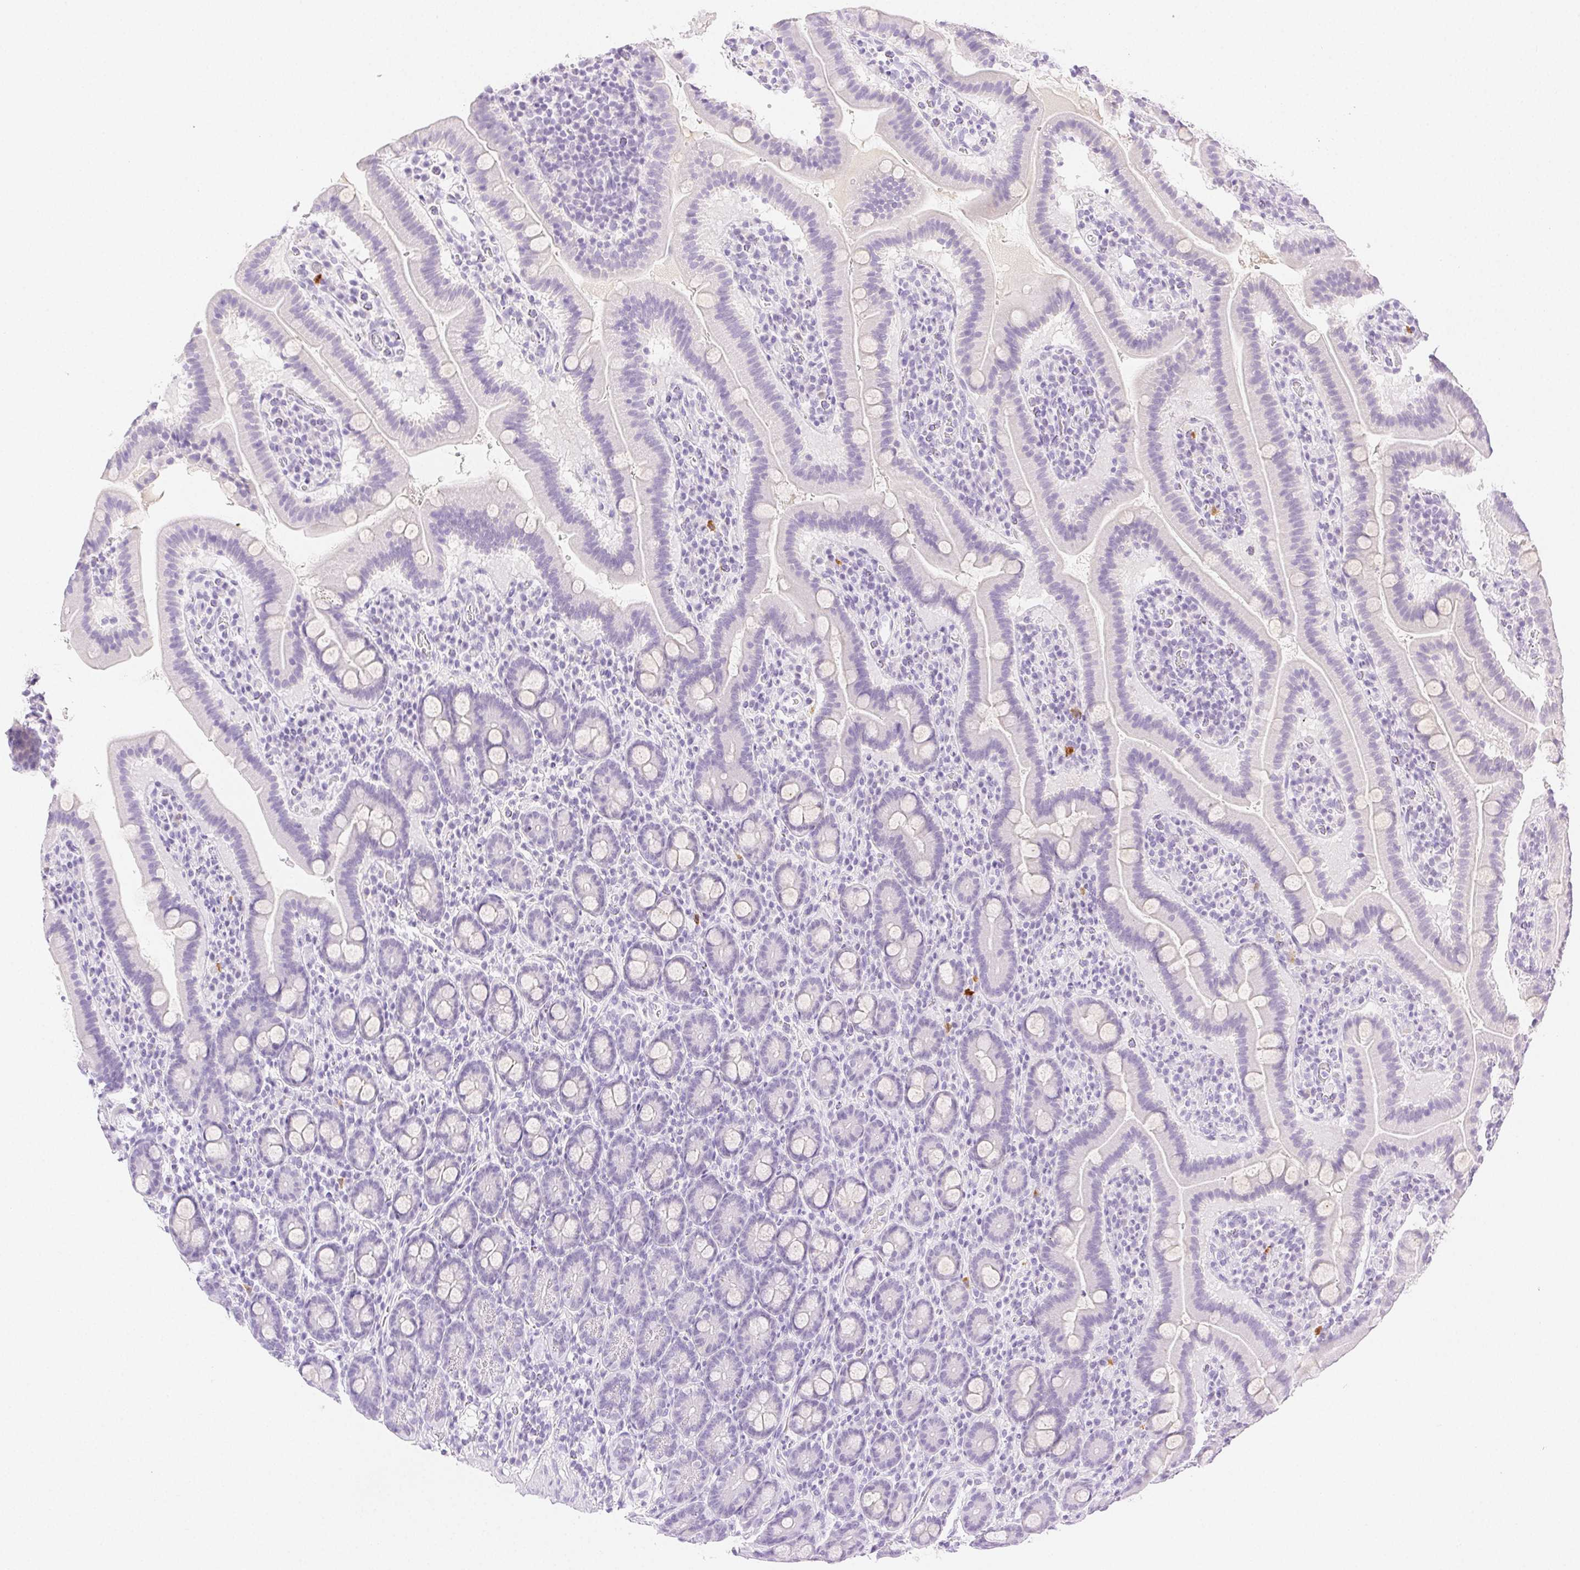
{"staining": {"intensity": "negative", "quantity": "none", "location": "none"}, "tissue": "small intestine", "cell_type": "Glandular cells", "image_type": "normal", "snomed": [{"axis": "morphology", "description": "Normal tissue, NOS"}, {"axis": "topography", "description": "Small intestine"}], "caption": "The micrograph displays no significant expression in glandular cells of small intestine.", "gene": "SPACA4", "patient": {"sex": "male", "age": 26}}